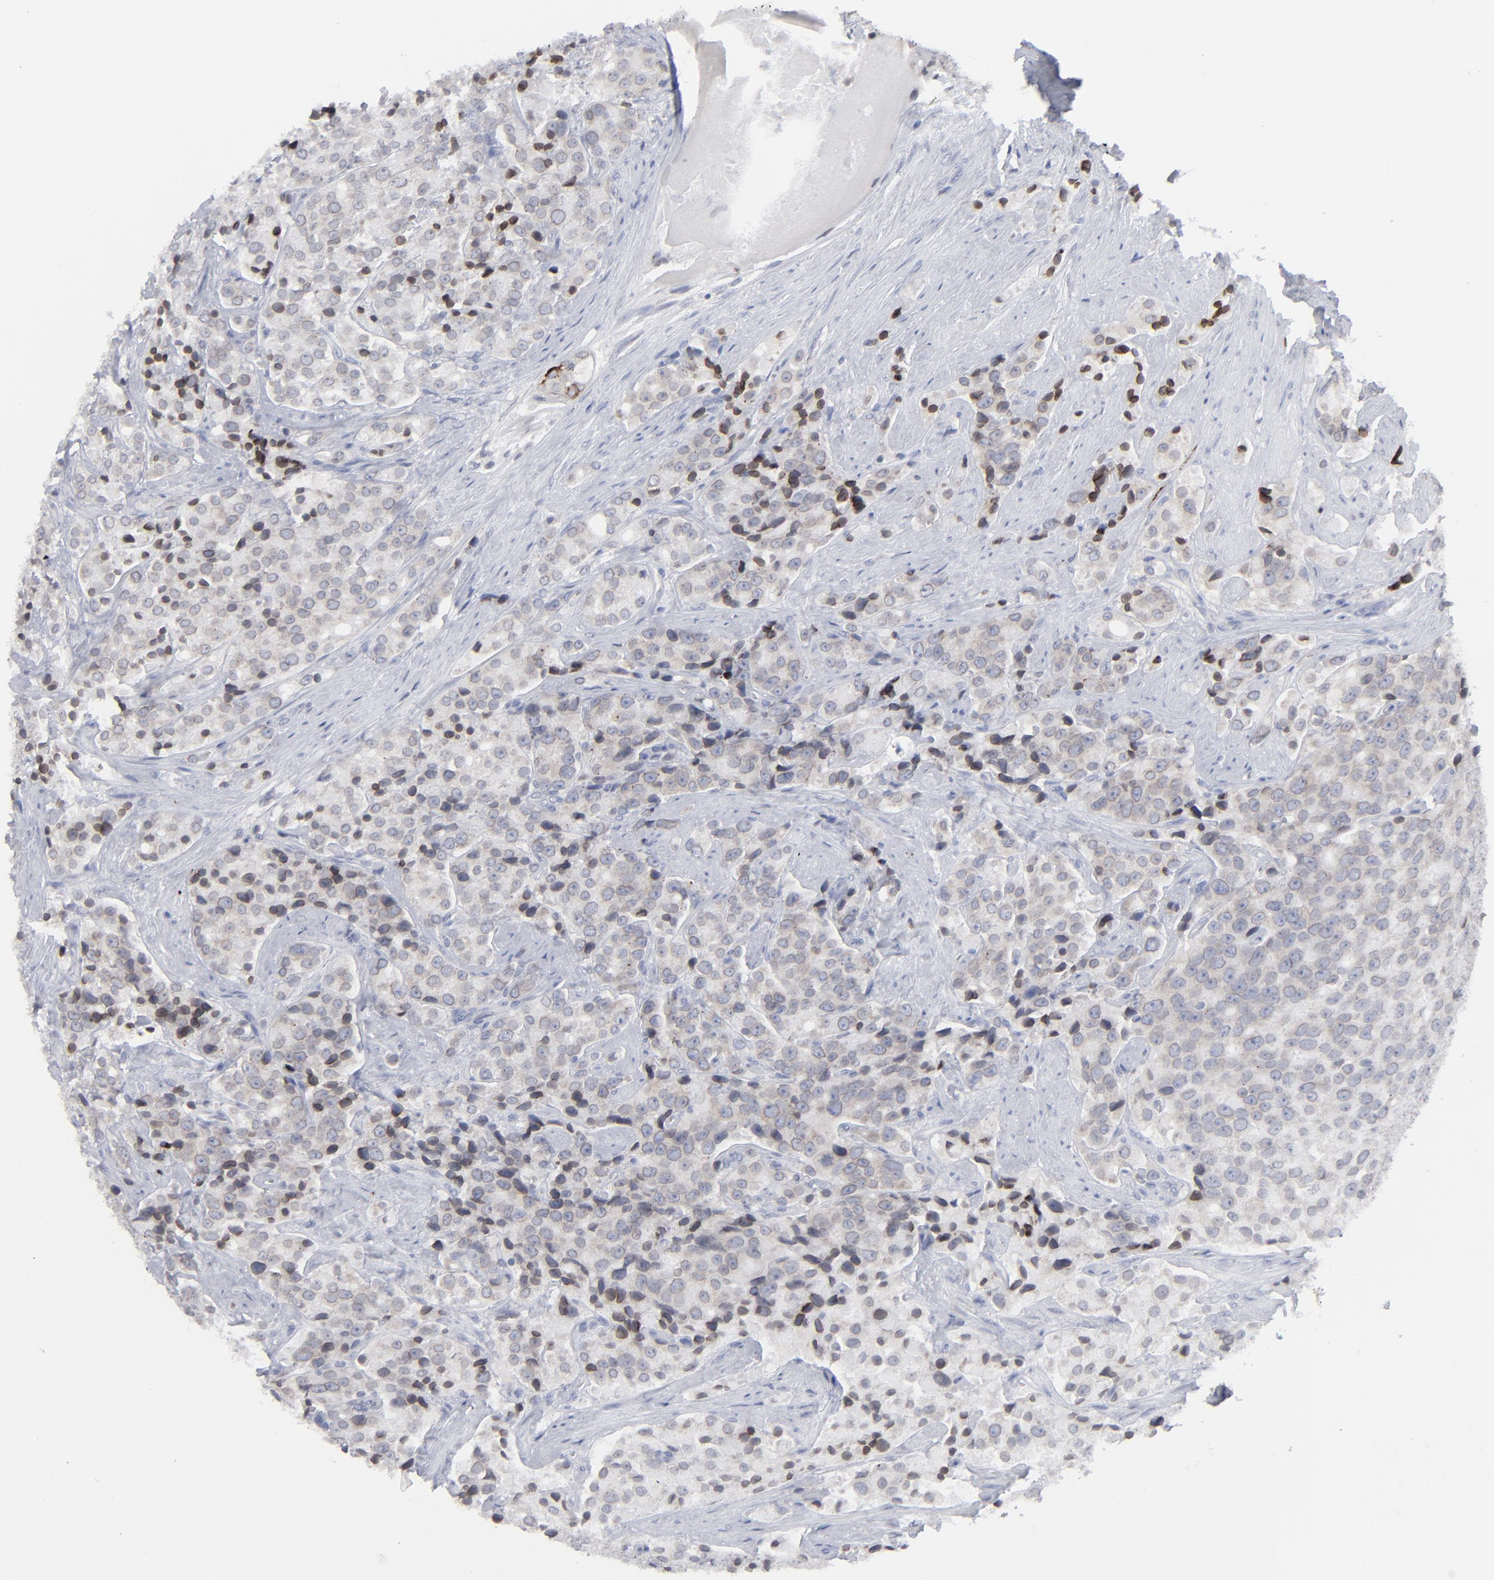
{"staining": {"intensity": "weak", "quantity": "25%-75%", "location": "cytoplasmic/membranous"}, "tissue": "prostate cancer", "cell_type": "Tumor cells", "image_type": "cancer", "snomed": [{"axis": "morphology", "description": "Adenocarcinoma, Medium grade"}, {"axis": "topography", "description": "Prostate"}], "caption": "The photomicrograph reveals staining of medium-grade adenocarcinoma (prostate), revealing weak cytoplasmic/membranous protein expression (brown color) within tumor cells.", "gene": "NUP88", "patient": {"sex": "male", "age": 70}}